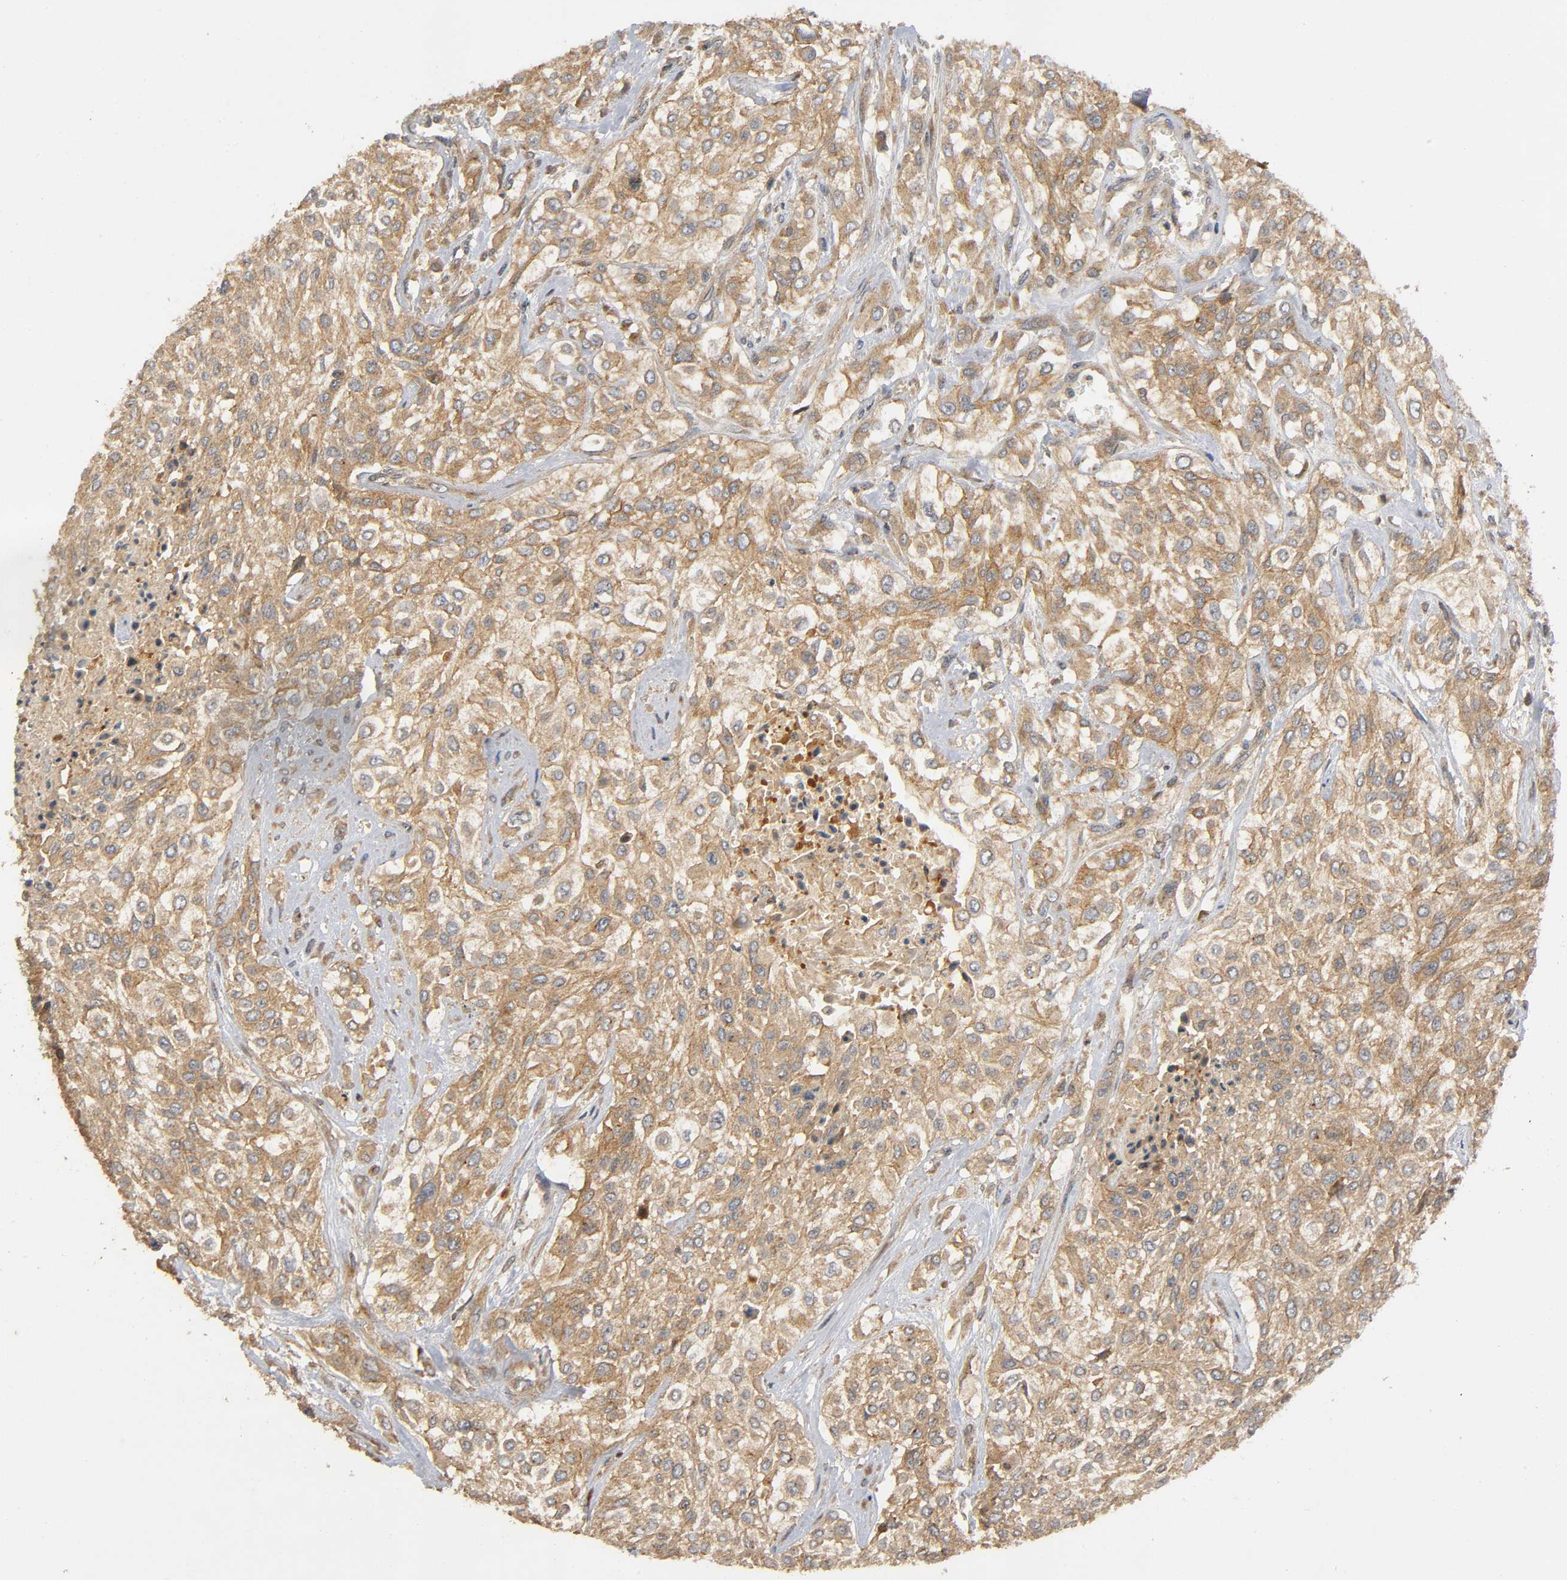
{"staining": {"intensity": "moderate", "quantity": ">75%", "location": "cytoplasmic/membranous"}, "tissue": "urothelial cancer", "cell_type": "Tumor cells", "image_type": "cancer", "snomed": [{"axis": "morphology", "description": "Urothelial carcinoma, High grade"}, {"axis": "topography", "description": "Urinary bladder"}], "caption": "The photomicrograph reveals staining of urothelial cancer, revealing moderate cytoplasmic/membranous protein positivity (brown color) within tumor cells.", "gene": "IKBKB", "patient": {"sex": "male", "age": 57}}